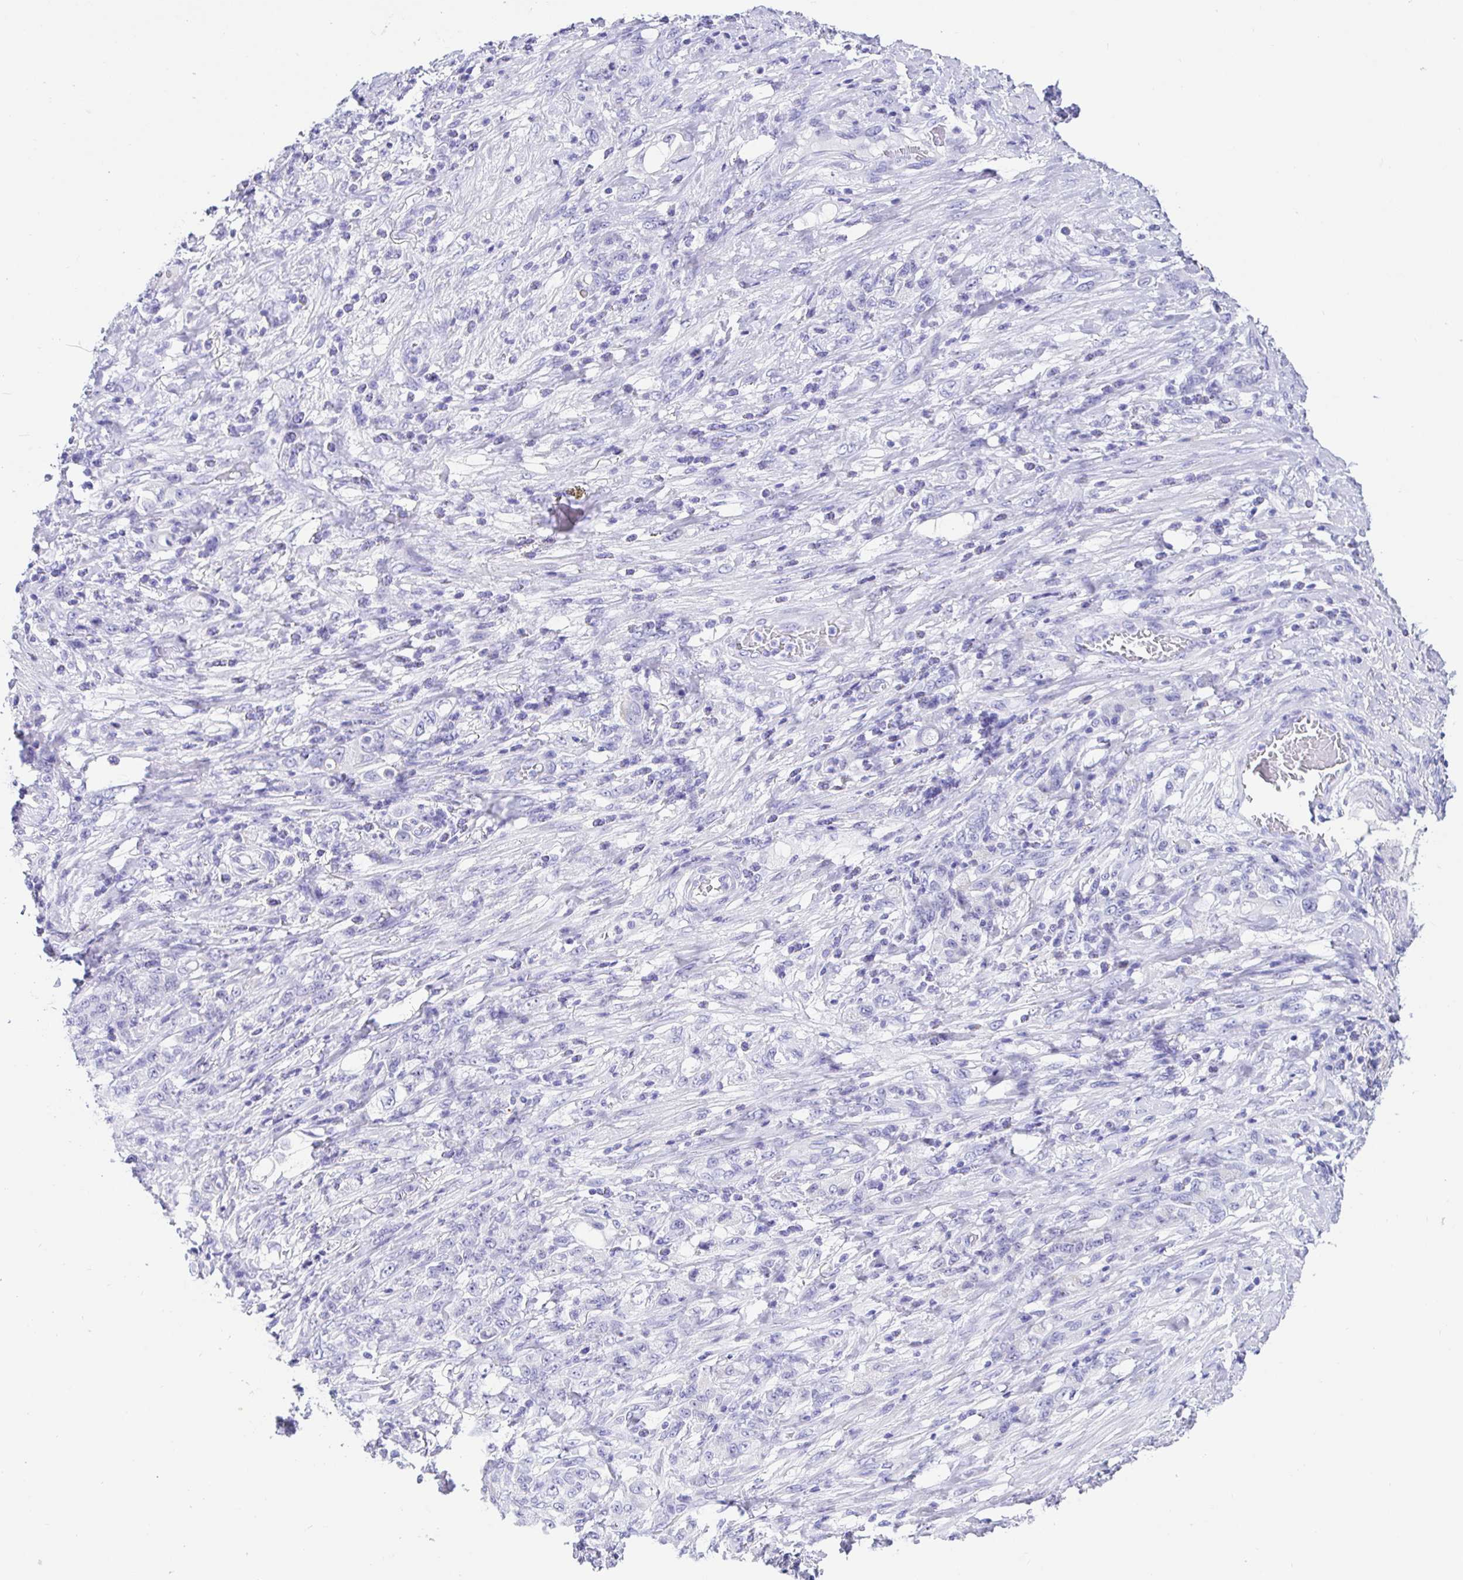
{"staining": {"intensity": "negative", "quantity": "none", "location": "none"}, "tissue": "stomach cancer", "cell_type": "Tumor cells", "image_type": "cancer", "snomed": [{"axis": "morphology", "description": "Adenocarcinoma, NOS"}, {"axis": "topography", "description": "Stomach"}], "caption": "The micrograph reveals no staining of tumor cells in adenocarcinoma (stomach).", "gene": "PRAMEF19", "patient": {"sex": "female", "age": 79}}